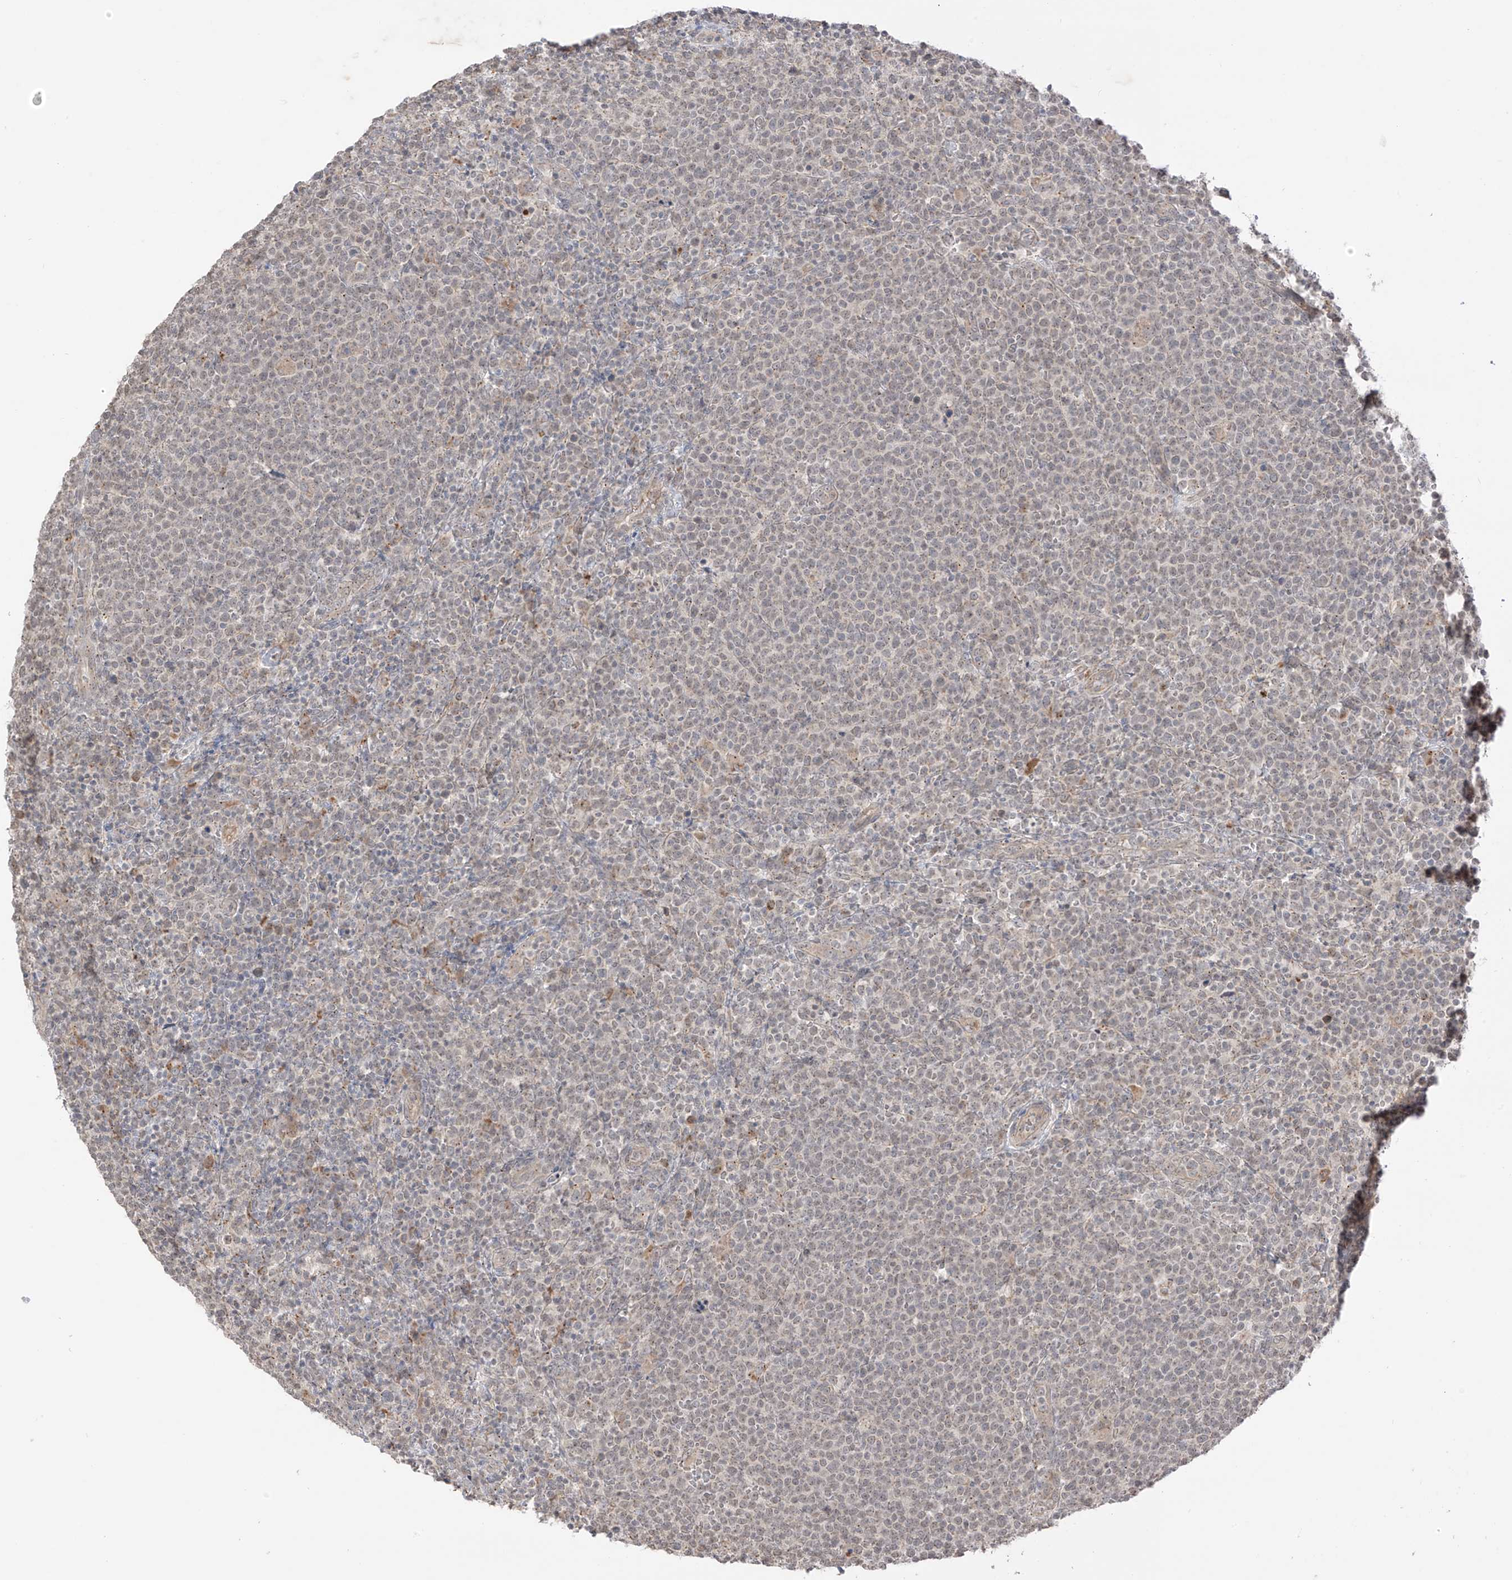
{"staining": {"intensity": "weak", "quantity": "<25%", "location": "cytoplasmic/membranous"}, "tissue": "lymphoma", "cell_type": "Tumor cells", "image_type": "cancer", "snomed": [{"axis": "morphology", "description": "Malignant lymphoma, non-Hodgkin's type, High grade"}, {"axis": "topography", "description": "Lymph node"}], "caption": "This is an immunohistochemistry (IHC) photomicrograph of lymphoma. There is no expression in tumor cells.", "gene": "N4BP3", "patient": {"sex": "male", "age": 61}}